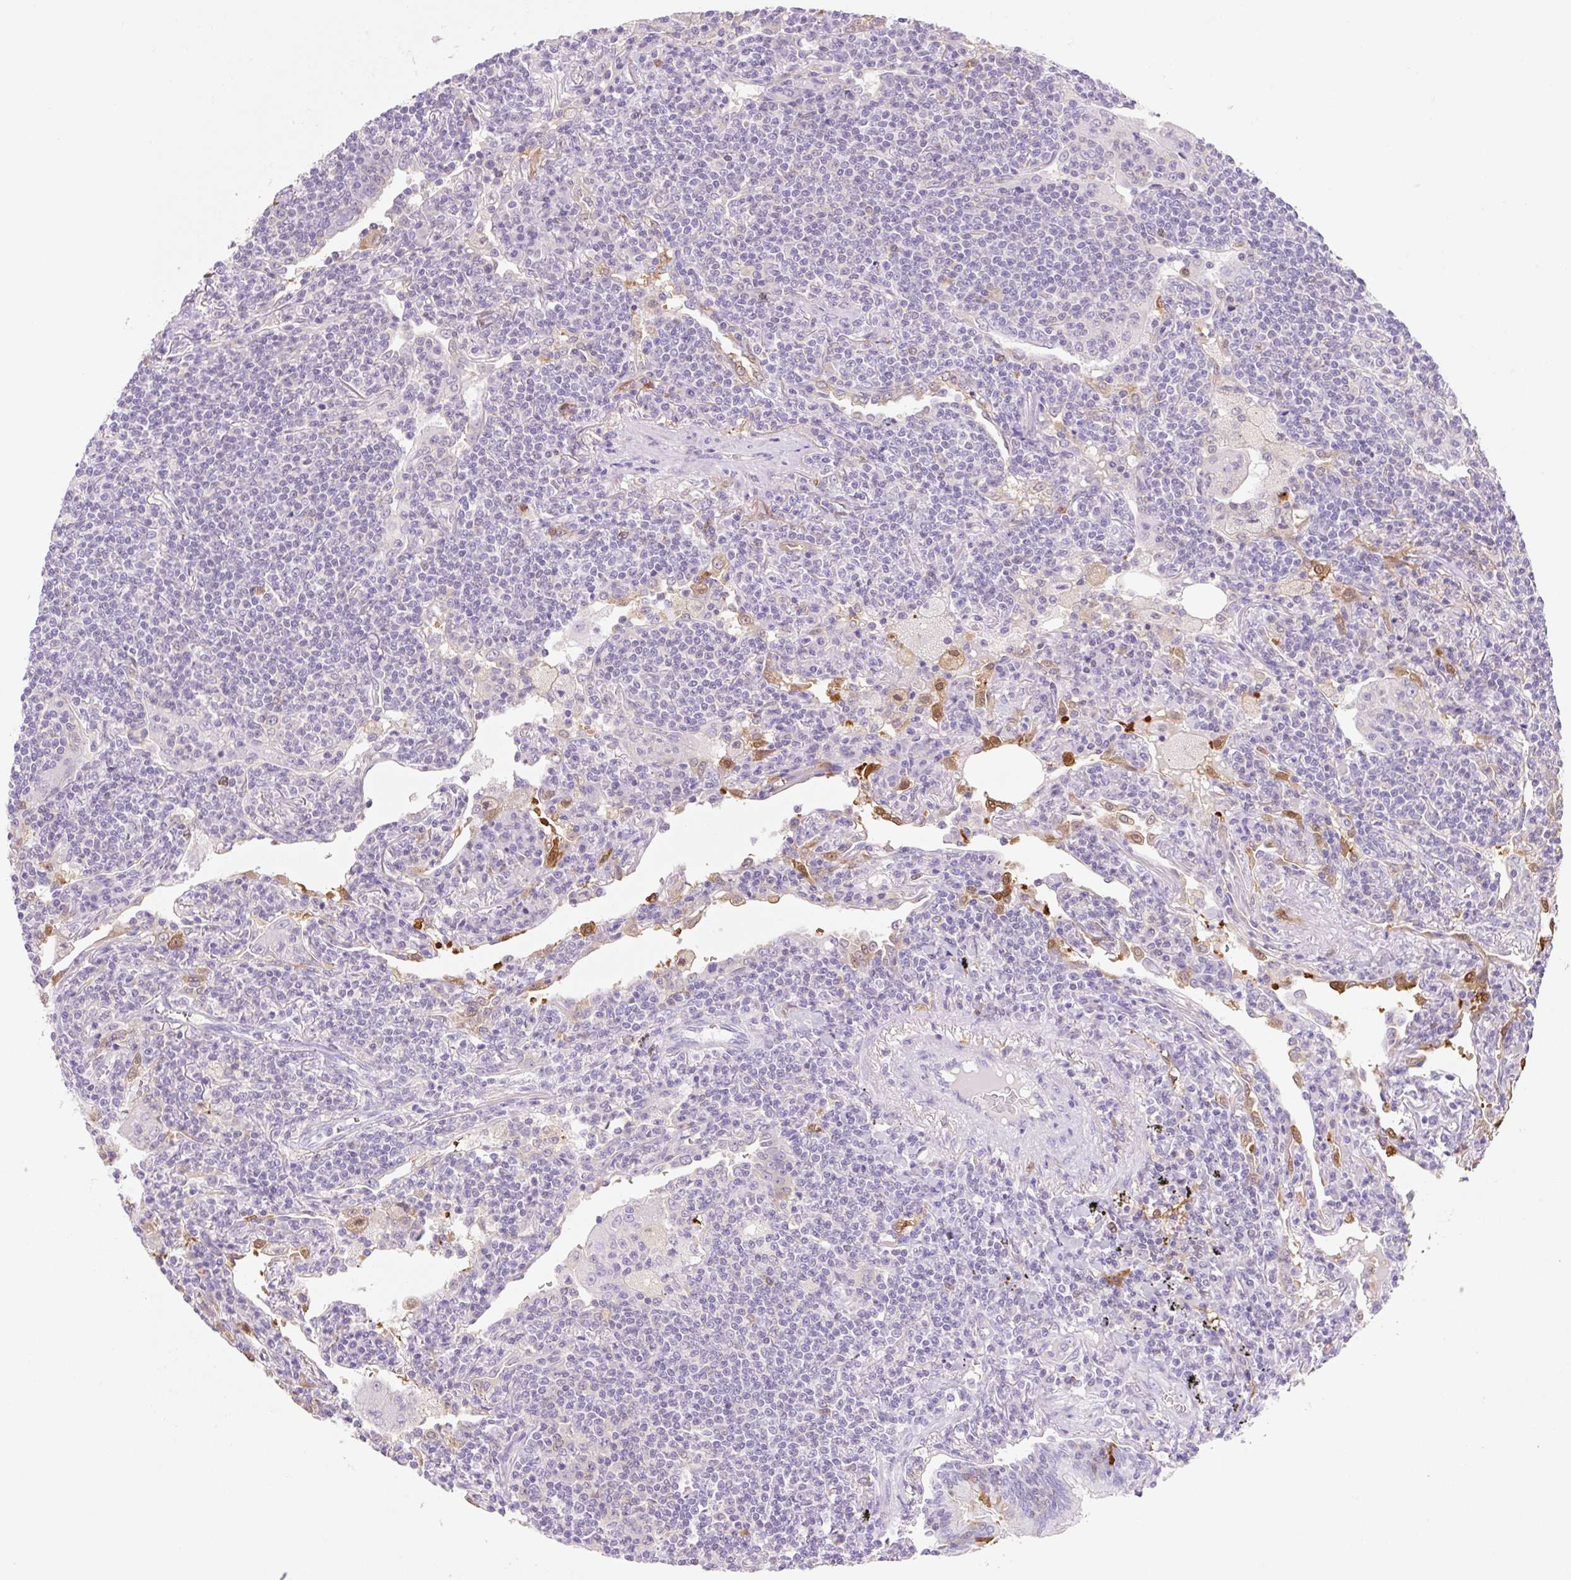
{"staining": {"intensity": "negative", "quantity": "none", "location": "none"}, "tissue": "lymphoma", "cell_type": "Tumor cells", "image_type": "cancer", "snomed": [{"axis": "morphology", "description": "Malignant lymphoma, non-Hodgkin's type, Low grade"}, {"axis": "topography", "description": "Lung"}], "caption": "High power microscopy histopathology image of an immunohistochemistry histopathology image of lymphoma, revealing no significant expression in tumor cells.", "gene": "FABP5", "patient": {"sex": "female", "age": 71}}